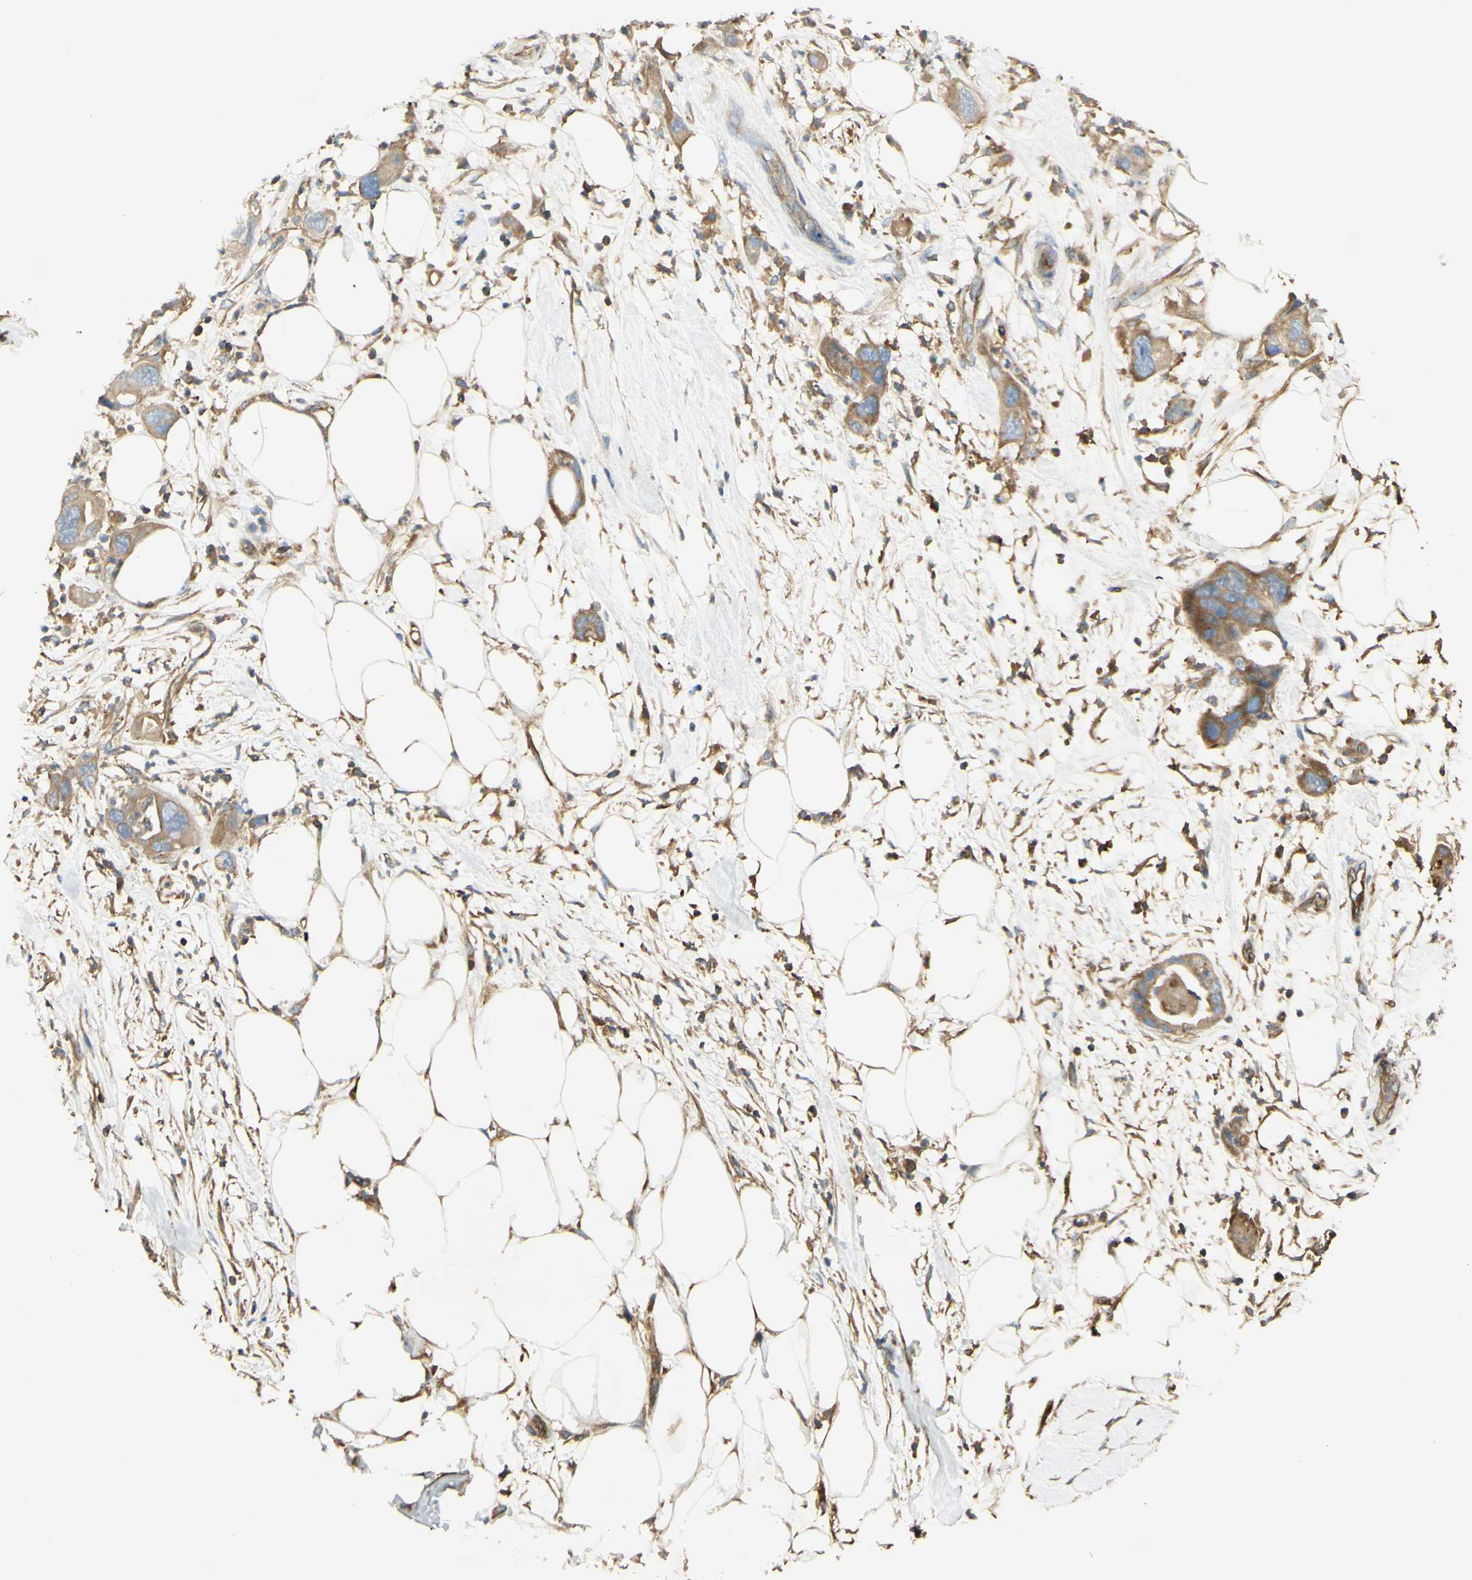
{"staining": {"intensity": "moderate", "quantity": ">75%", "location": "cytoplasmic/membranous"}, "tissue": "pancreatic cancer", "cell_type": "Tumor cells", "image_type": "cancer", "snomed": [{"axis": "morphology", "description": "Adenocarcinoma, NOS"}, {"axis": "topography", "description": "Pancreas"}], "caption": "This image demonstrates immunohistochemistry staining of pancreatic cancer, with medium moderate cytoplasmic/membranous staining in approximately >75% of tumor cells.", "gene": "IKBKG", "patient": {"sex": "female", "age": 71}}